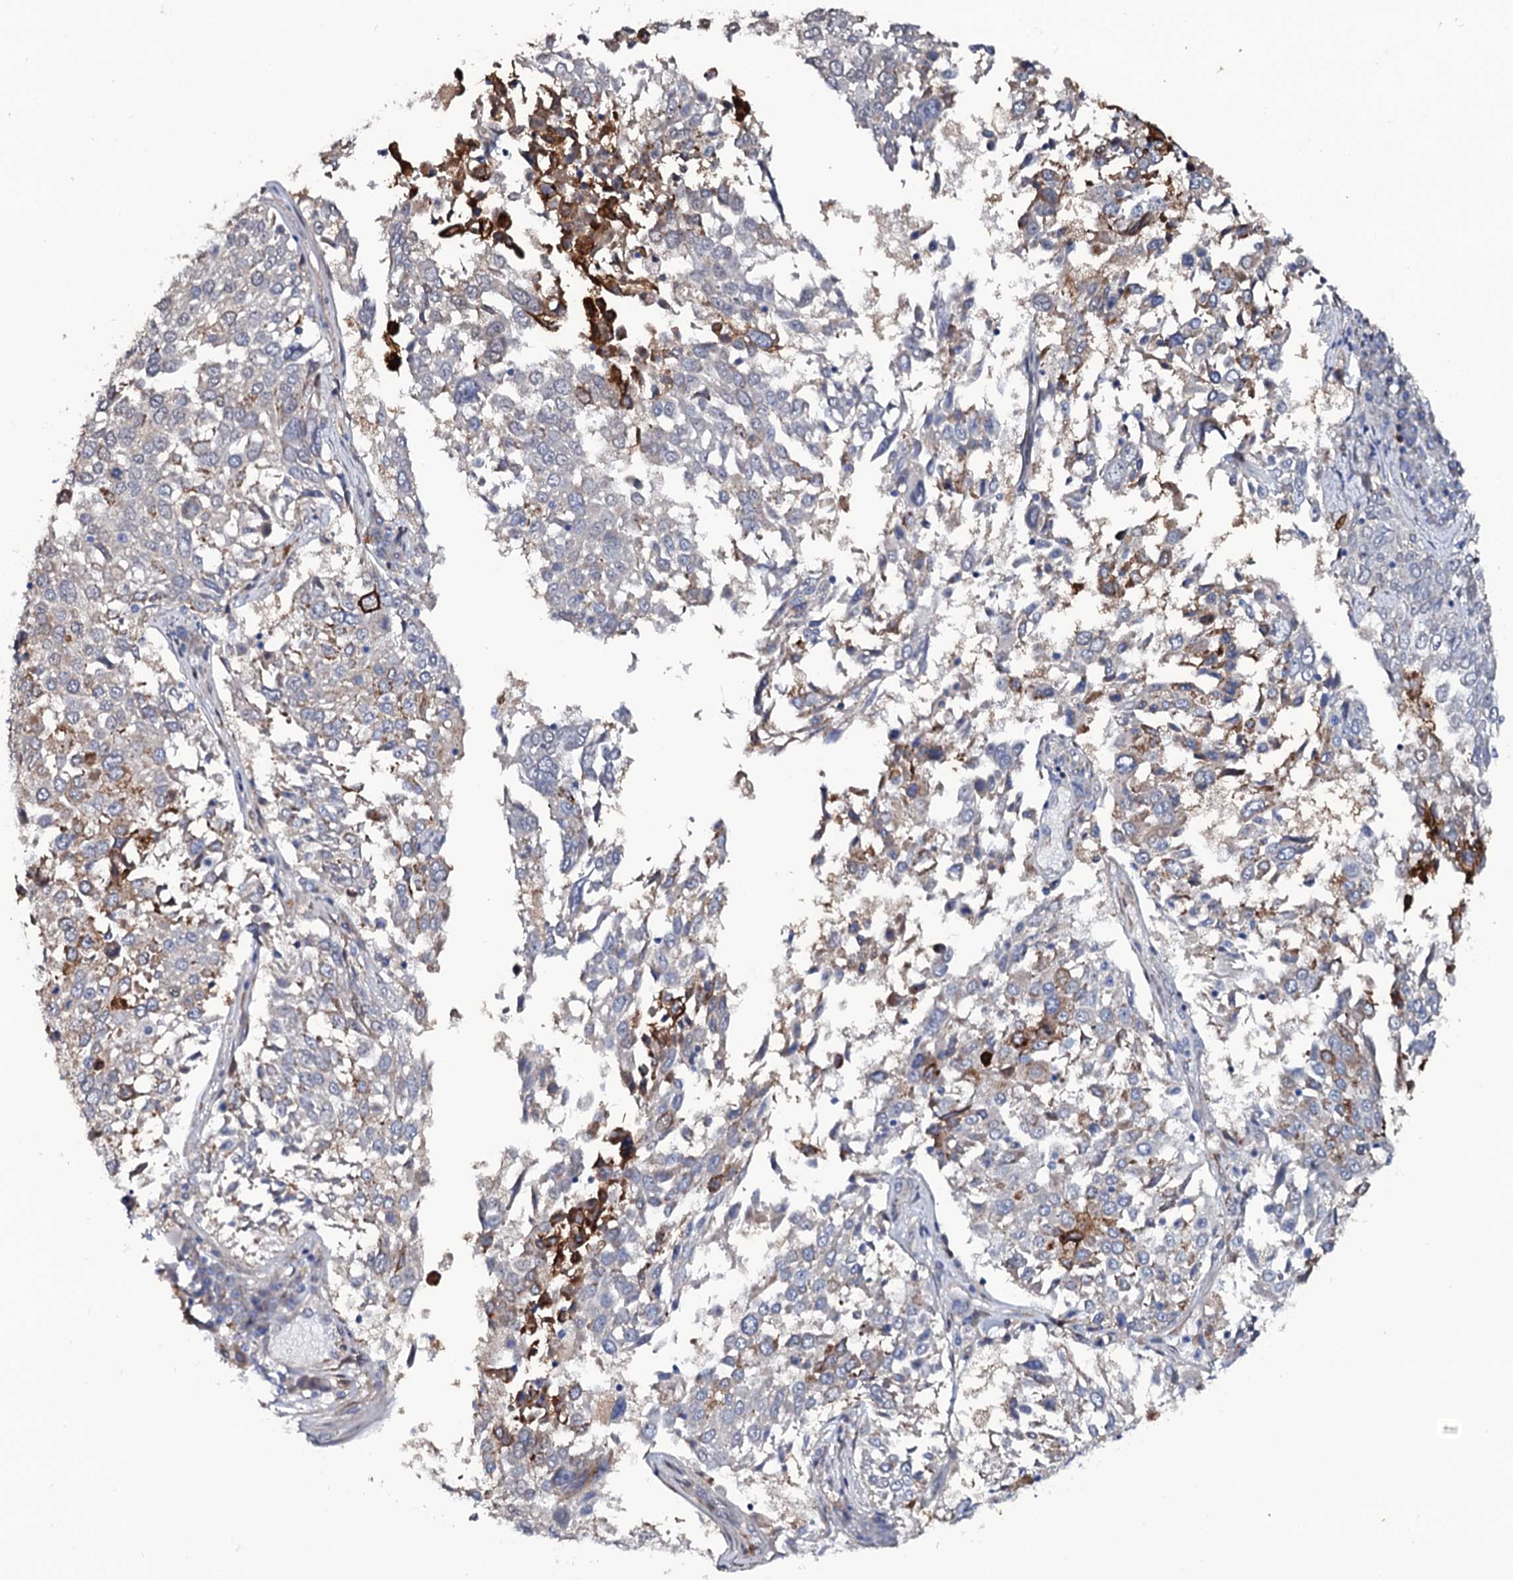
{"staining": {"intensity": "moderate", "quantity": "<25%", "location": "cytoplasmic/membranous"}, "tissue": "lung cancer", "cell_type": "Tumor cells", "image_type": "cancer", "snomed": [{"axis": "morphology", "description": "Squamous cell carcinoma, NOS"}, {"axis": "topography", "description": "Lung"}], "caption": "Immunohistochemical staining of human lung squamous cell carcinoma reveals low levels of moderate cytoplasmic/membranous protein positivity in about <25% of tumor cells.", "gene": "TTC23", "patient": {"sex": "male", "age": 65}}